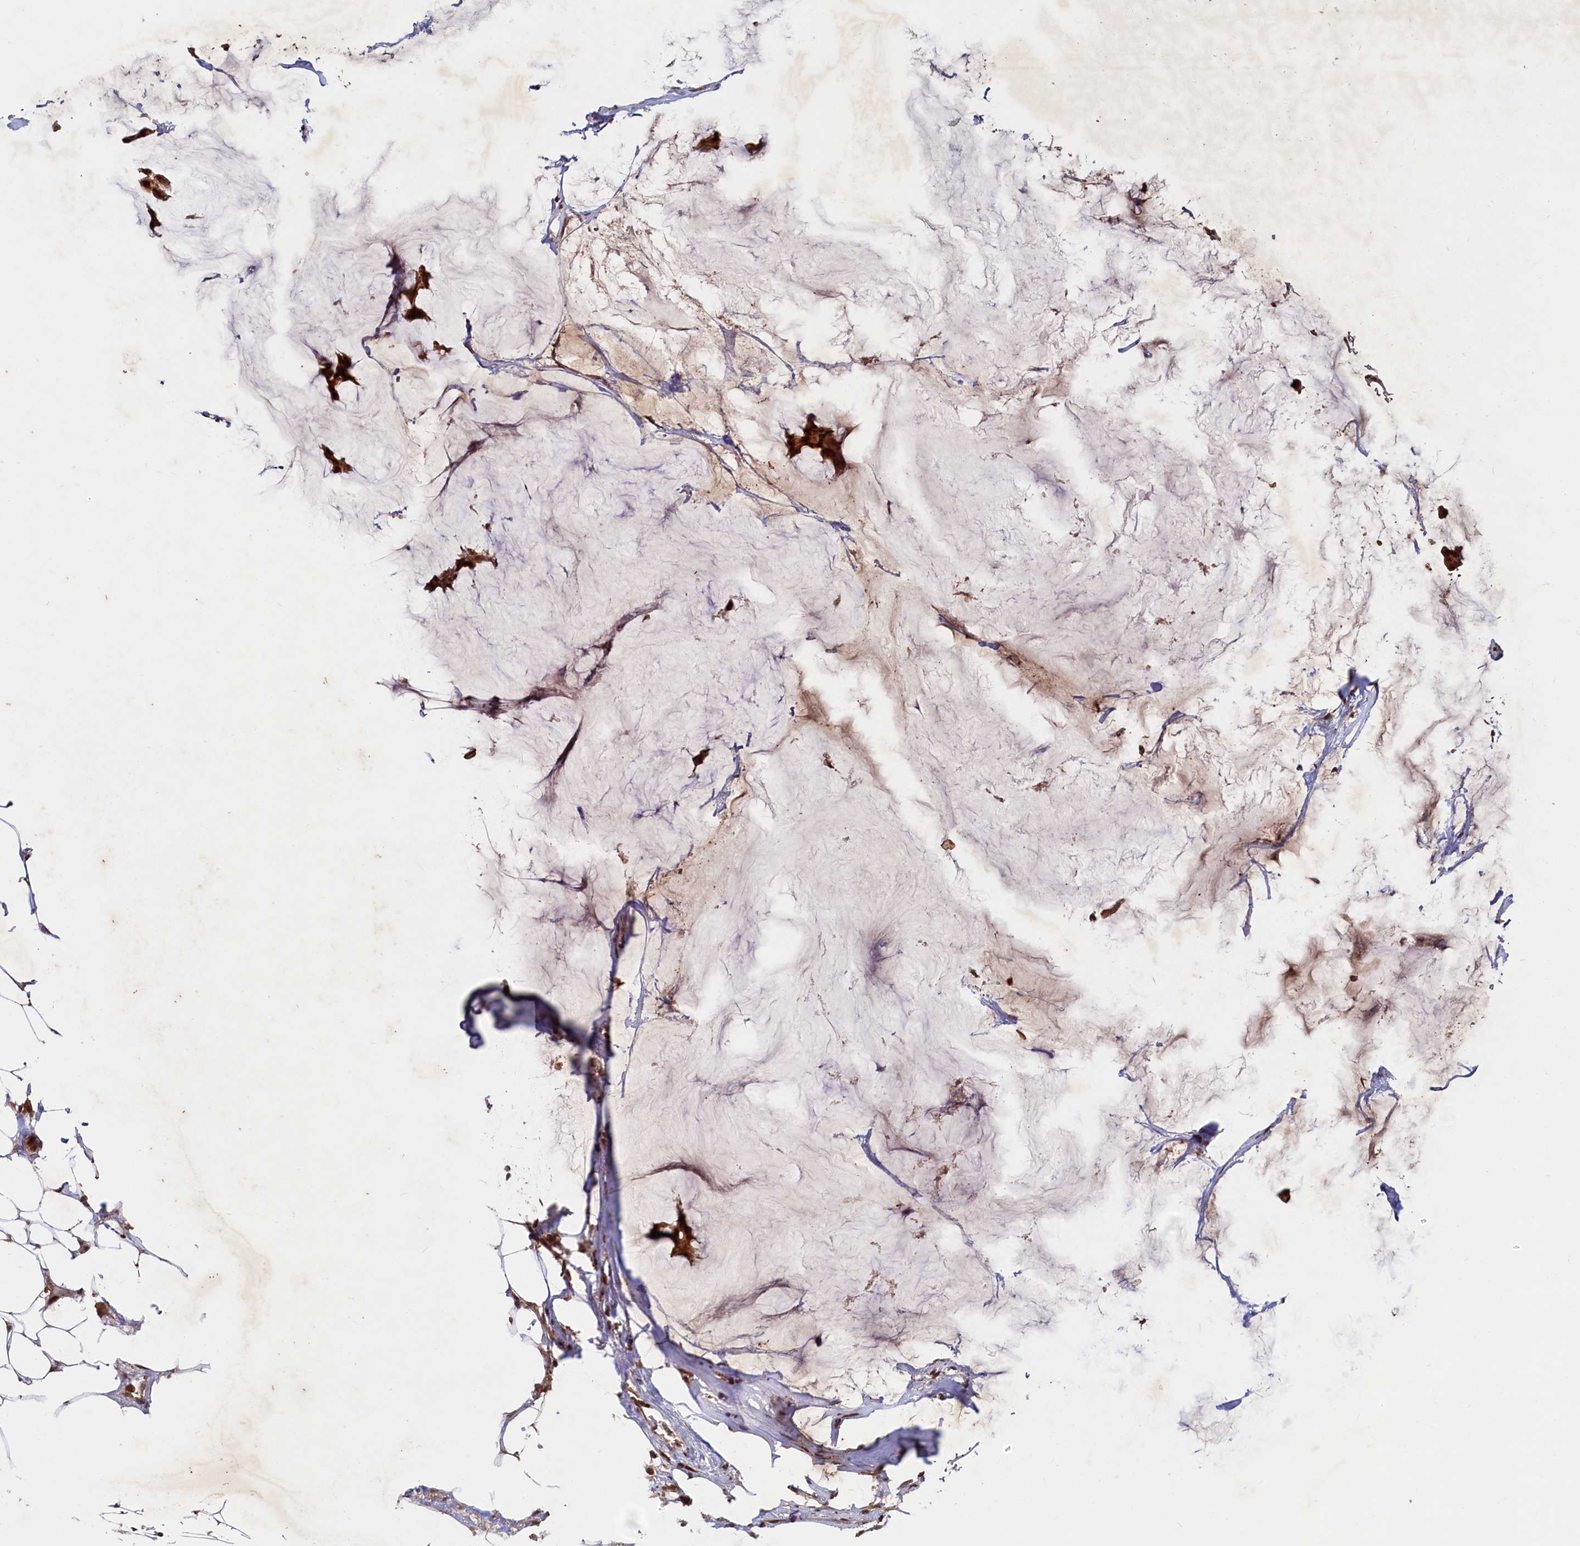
{"staining": {"intensity": "moderate", "quantity": ">75%", "location": "cytoplasmic/membranous,nuclear"}, "tissue": "breast cancer", "cell_type": "Tumor cells", "image_type": "cancer", "snomed": [{"axis": "morphology", "description": "Duct carcinoma"}, {"axis": "topography", "description": "Breast"}], "caption": "This histopathology image displays breast cancer stained with immunohistochemistry to label a protein in brown. The cytoplasmic/membranous and nuclear of tumor cells show moderate positivity for the protein. Nuclei are counter-stained blue.", "gene": "TRAPPC4", "patient": {"sex": "female", "age": 93}}